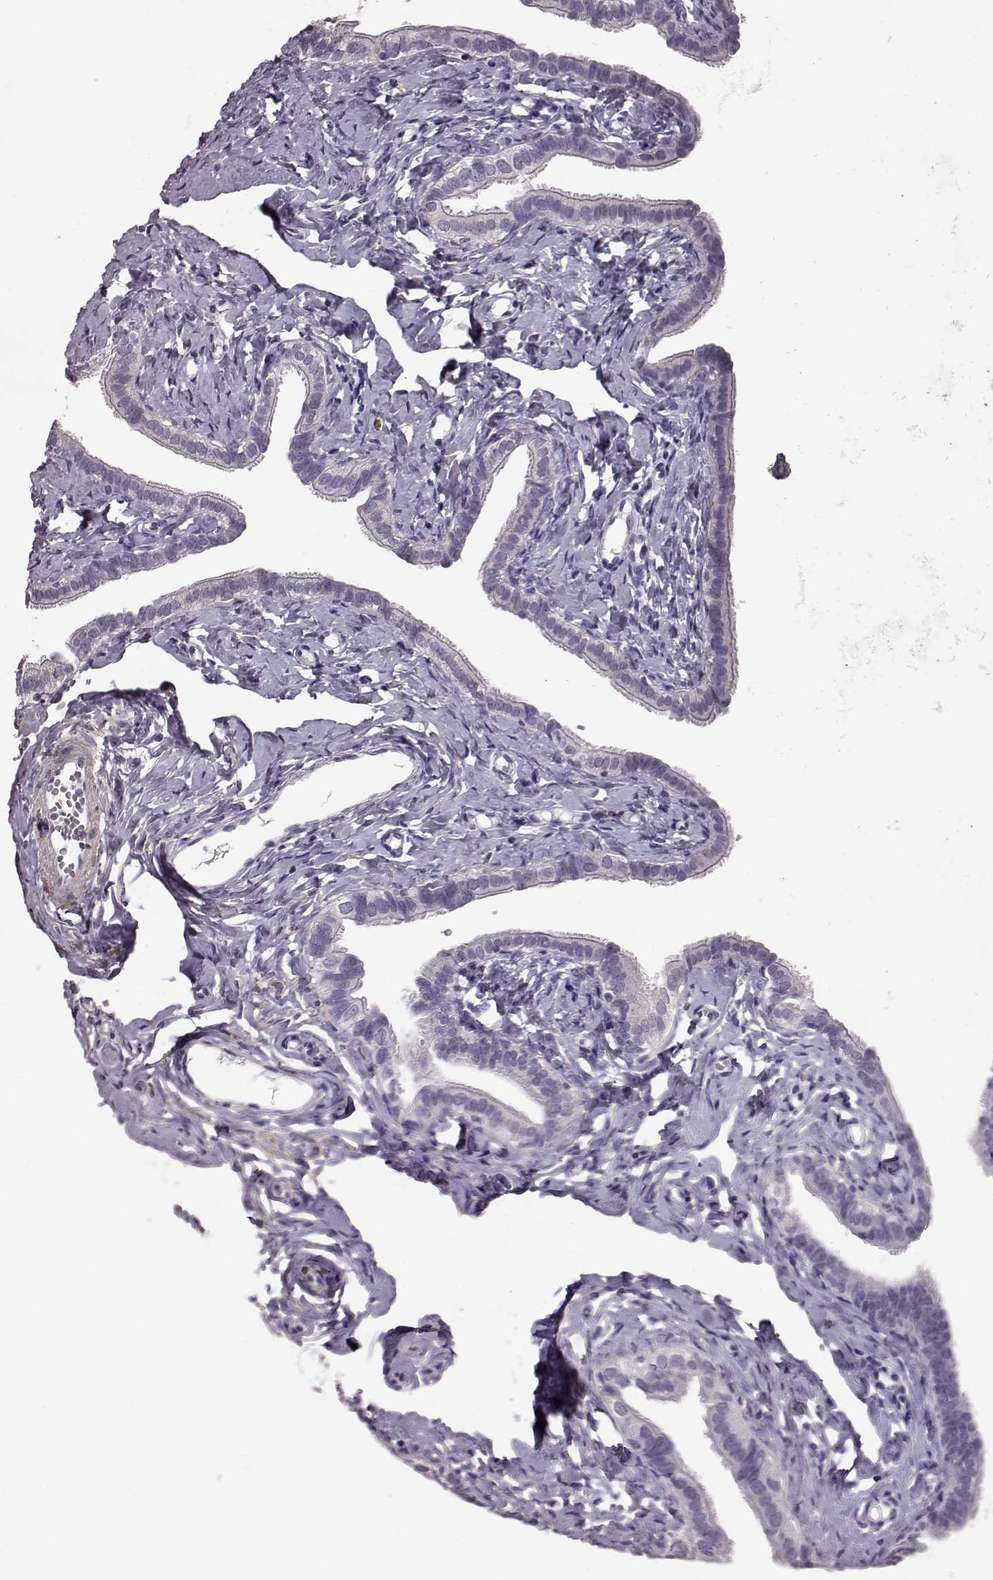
{"staining": {"intensity": "negative", "quantity": "none", "location": "none"}, "tissue": "fallopian tube", "cell_type": "Glandular cells", "image_type": "normal", "snomed": [{"axis": "morphology", "description": "Normal tissue, NOS"}, {"axis": "topography", "description": "Fallopian tube"}], "caption": "Photomicrograph shows no significant protein staining in glandular cells of benign fallopian tube. The staining is performed using DAB (3,3'-diaminobenzidine) brown chromogen with nuclei counter-stained in using hematoxylin.", "gene": "SLCO3A1", "patient": {"sex": "female", "age": 41}}